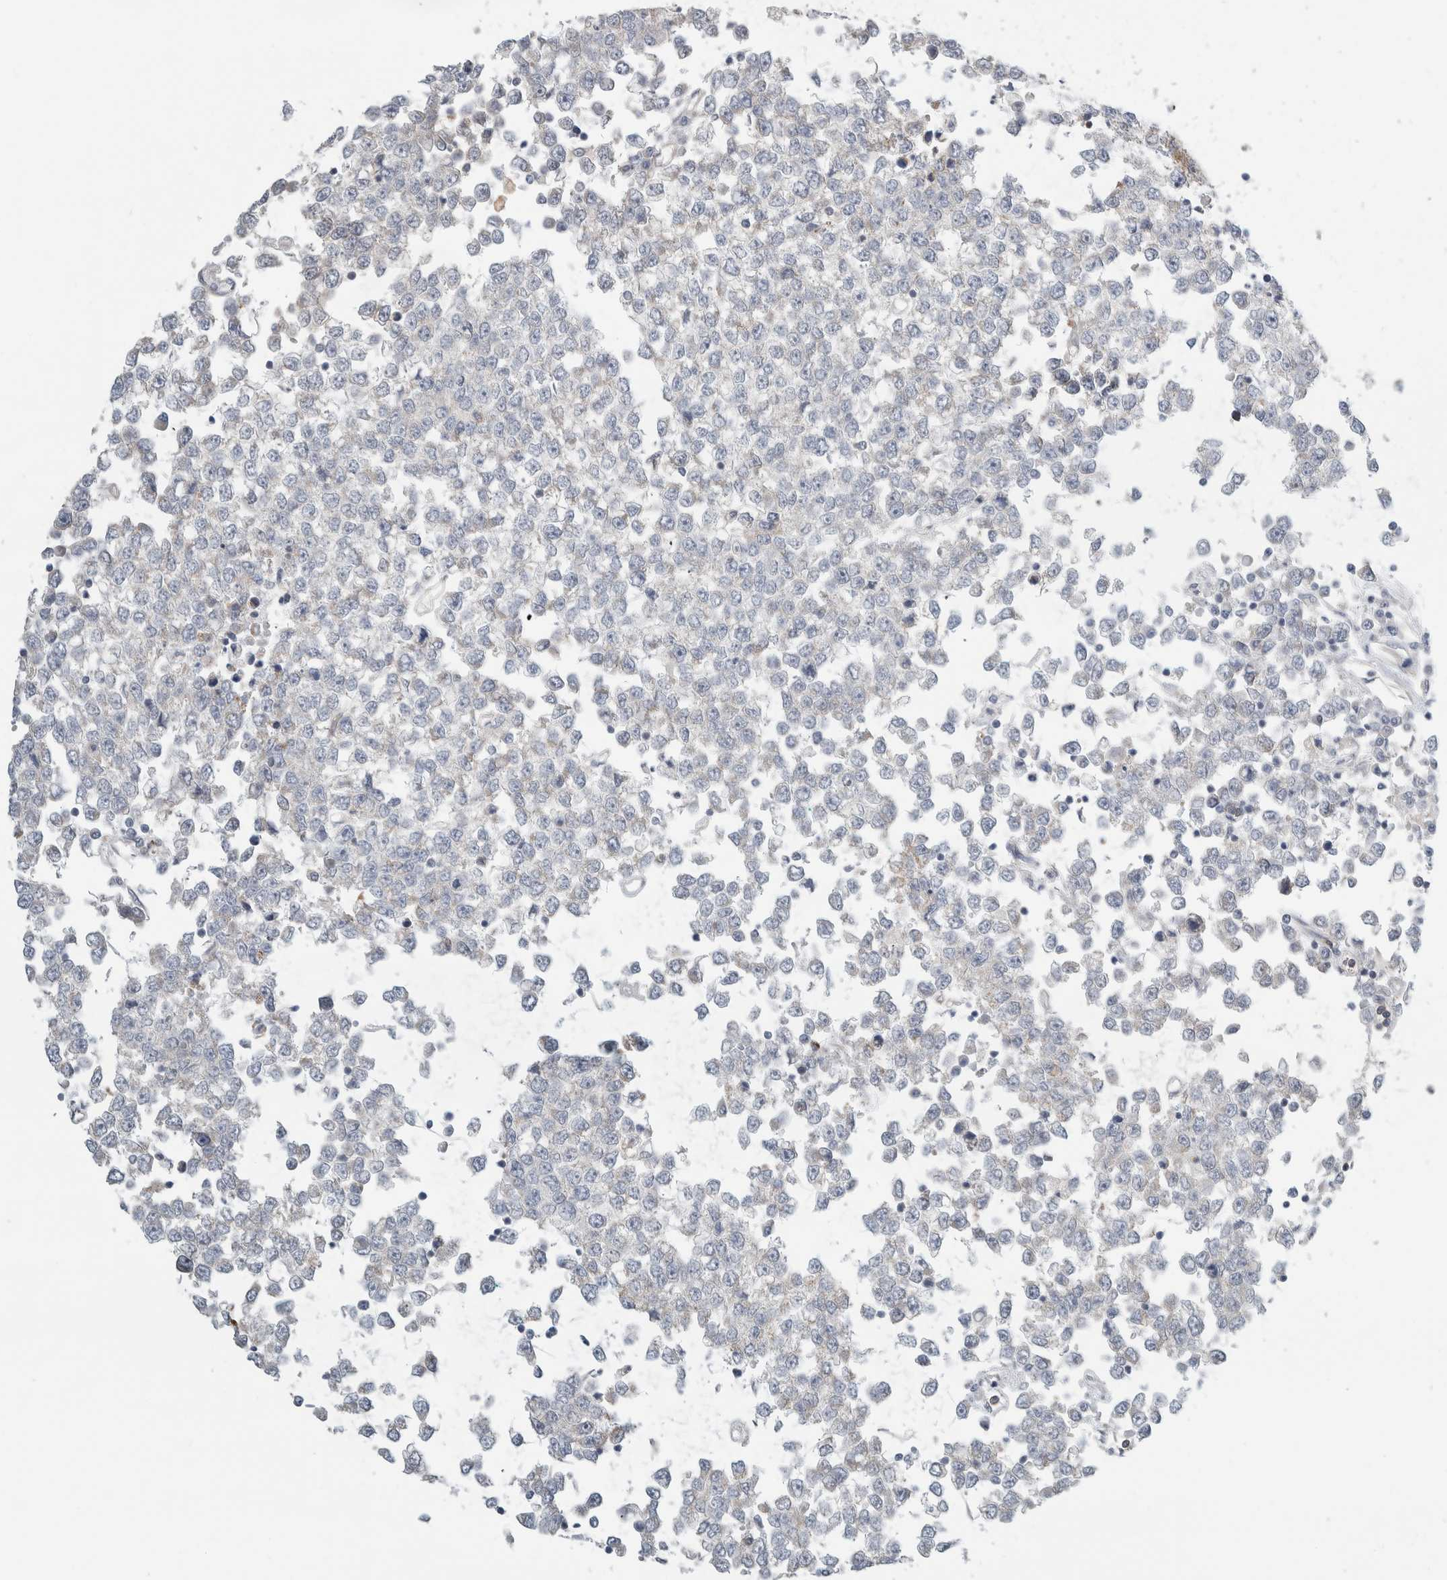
{"staining": {"intensity": "negative", "quantity": "none", "location": "none"}, "tissue": "testis cancer", "cell_type": "Tumor cells", "image_type": "cancer", "snomed": [{"axis": "morphology", "description": "Seminoma, NOS"}, {"axis": "topography", "description": "Testis"}], "caption": "Testis cancer was stained to show a protein in brown. There is no significant staining in tumor cells.", "gene": "KPNA5", "patient": {"sex": "male", "age": 65}}